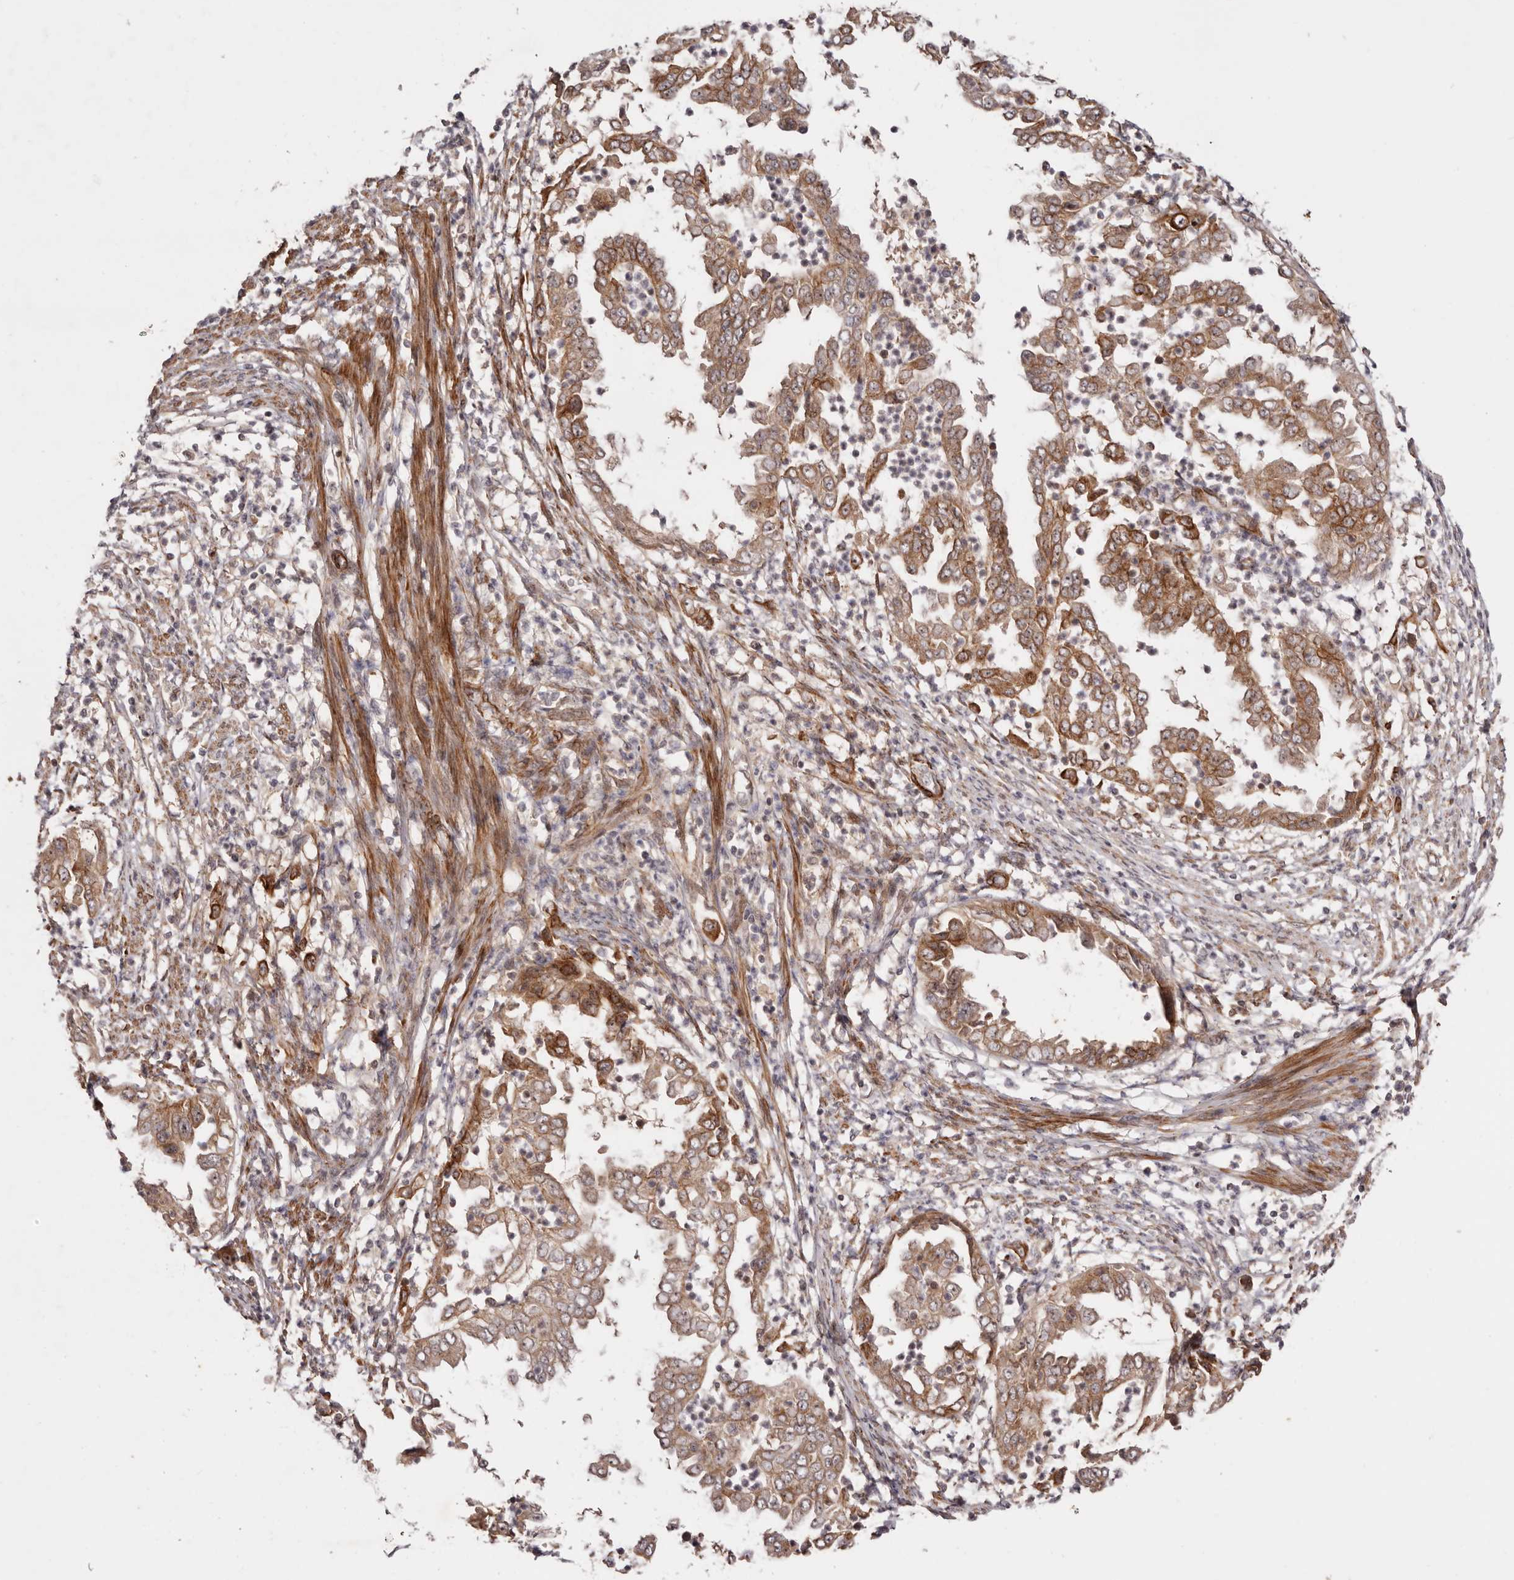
{"staining": {"intensity": "moderate", "quantity": ">75%", "location": "cytoplasmic/membranous"}, "tissue": "endometrial cancer", "cell_type": "Tumor cells", "image_type": "cancer", "snomed": [{"axis": "morphology", "description": "Adenocarcinoma, NOS"}, {"axis": "topography", "description": "Endometrium"}], "caption": "Endometrial cancer stained with a protein marker reveals moderate staining in tumor cells.", "gene": "MICAL2", "patient": {"sex": "female", "age": 85}}